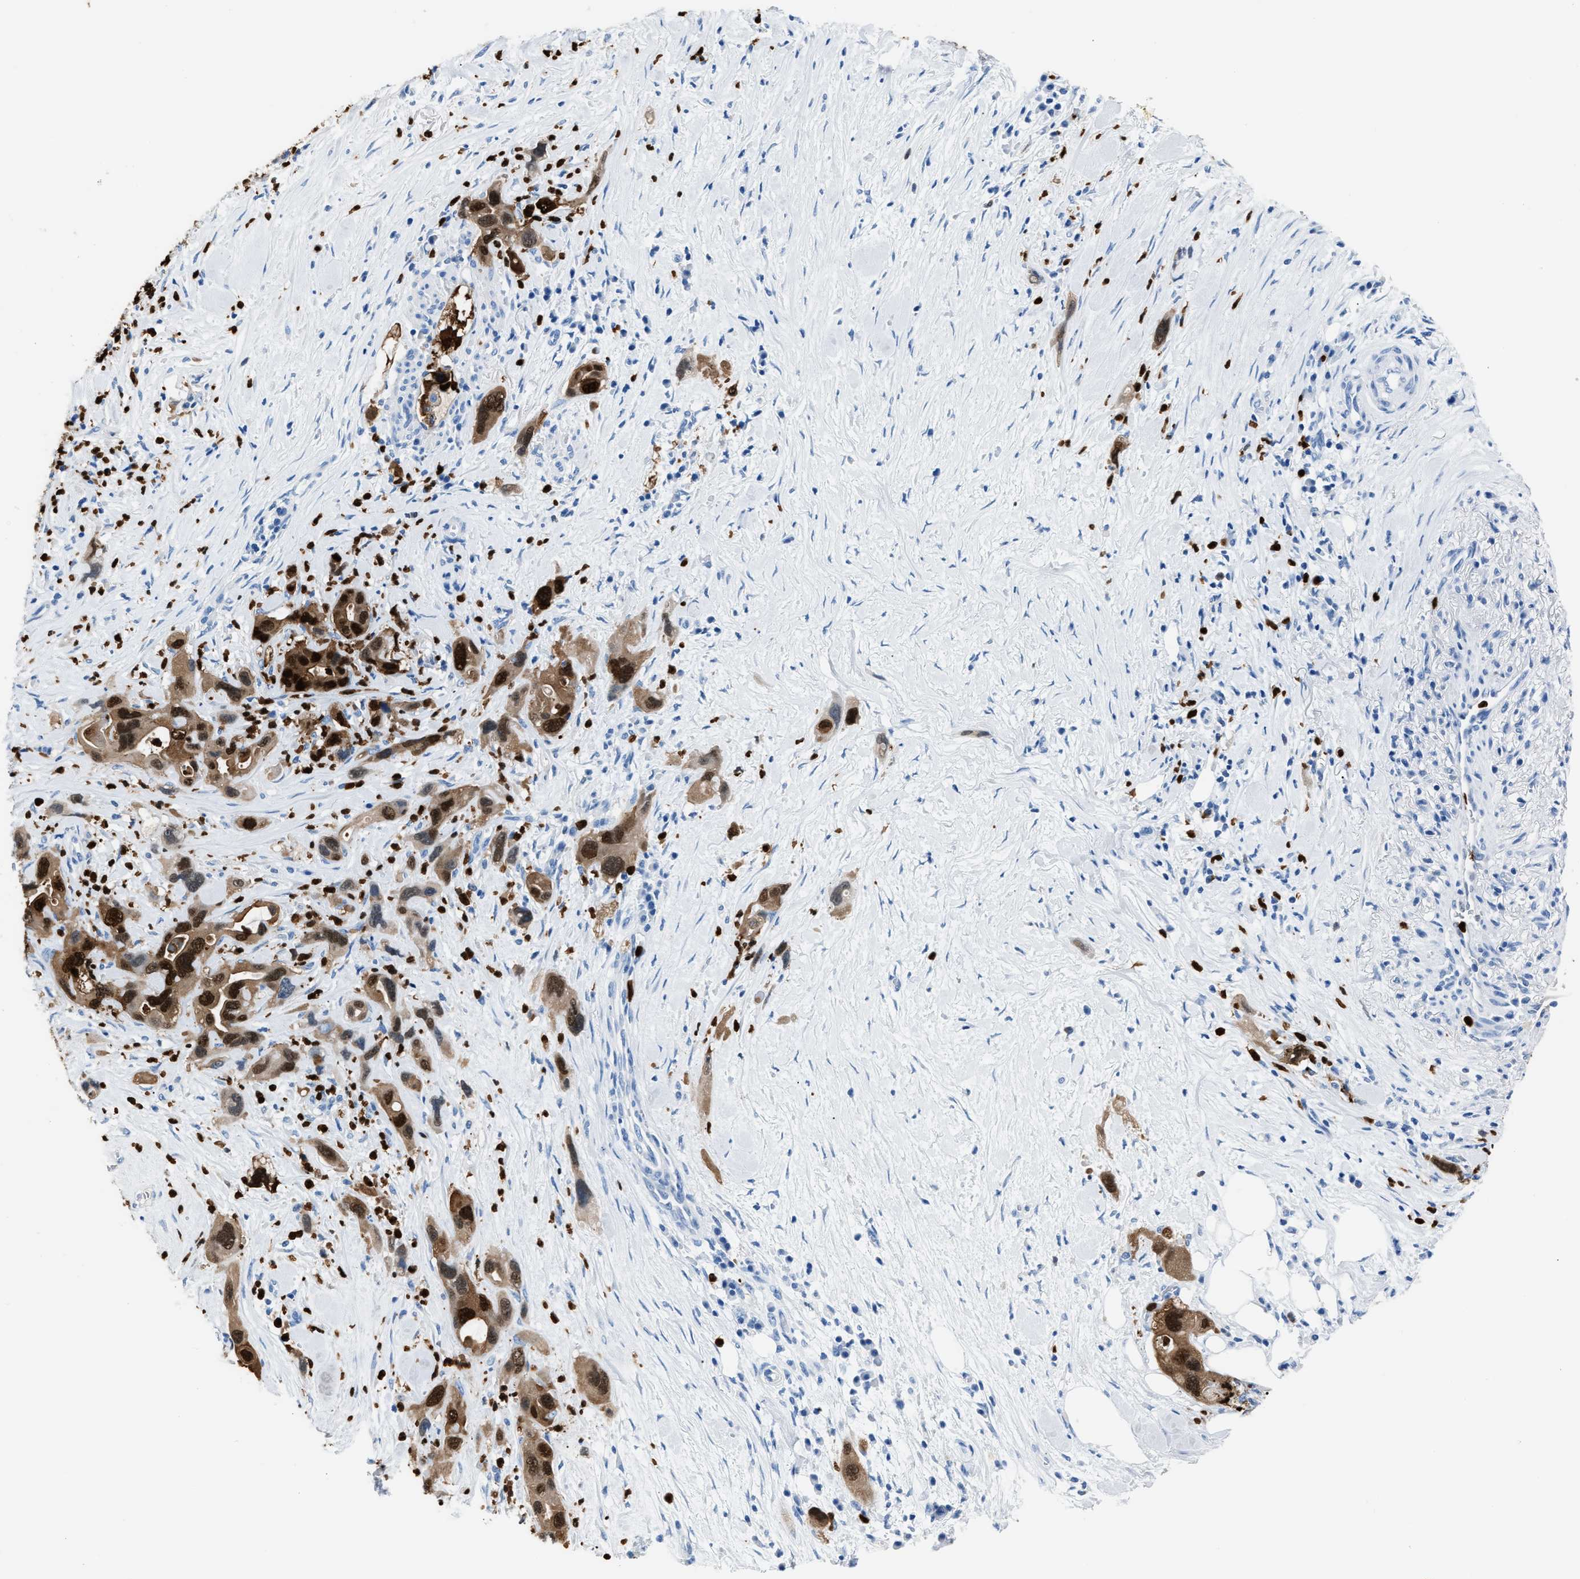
{"staining": {"intensity": "strong", "quantity": ">75%", "location": "cytoplasmic/membranous,nuclear"}, "tissue": "pancreatic cancer", "cell_type": "Tumor cells", "image_type": "cancer", "snomed": [{"axis": "morphology", "description": "Adenocarcinoma, NOS"}, {"axis": "topography", "description": "Pancreas"}], "caption": "Immunohistochemistry (IHC) photomicrograph of neoplastic tissue: human pancreatic cancer stained using immunohistochemistry exhibits high levels of strong protein expression localized specifically in the cytoplasmic/membranous and nuclear of tumor cells, appearing as a cytoplasmic/membranous and nuclear brown color.", "gene": "S100P", "patient": {"sex": "female", "age": 70}}